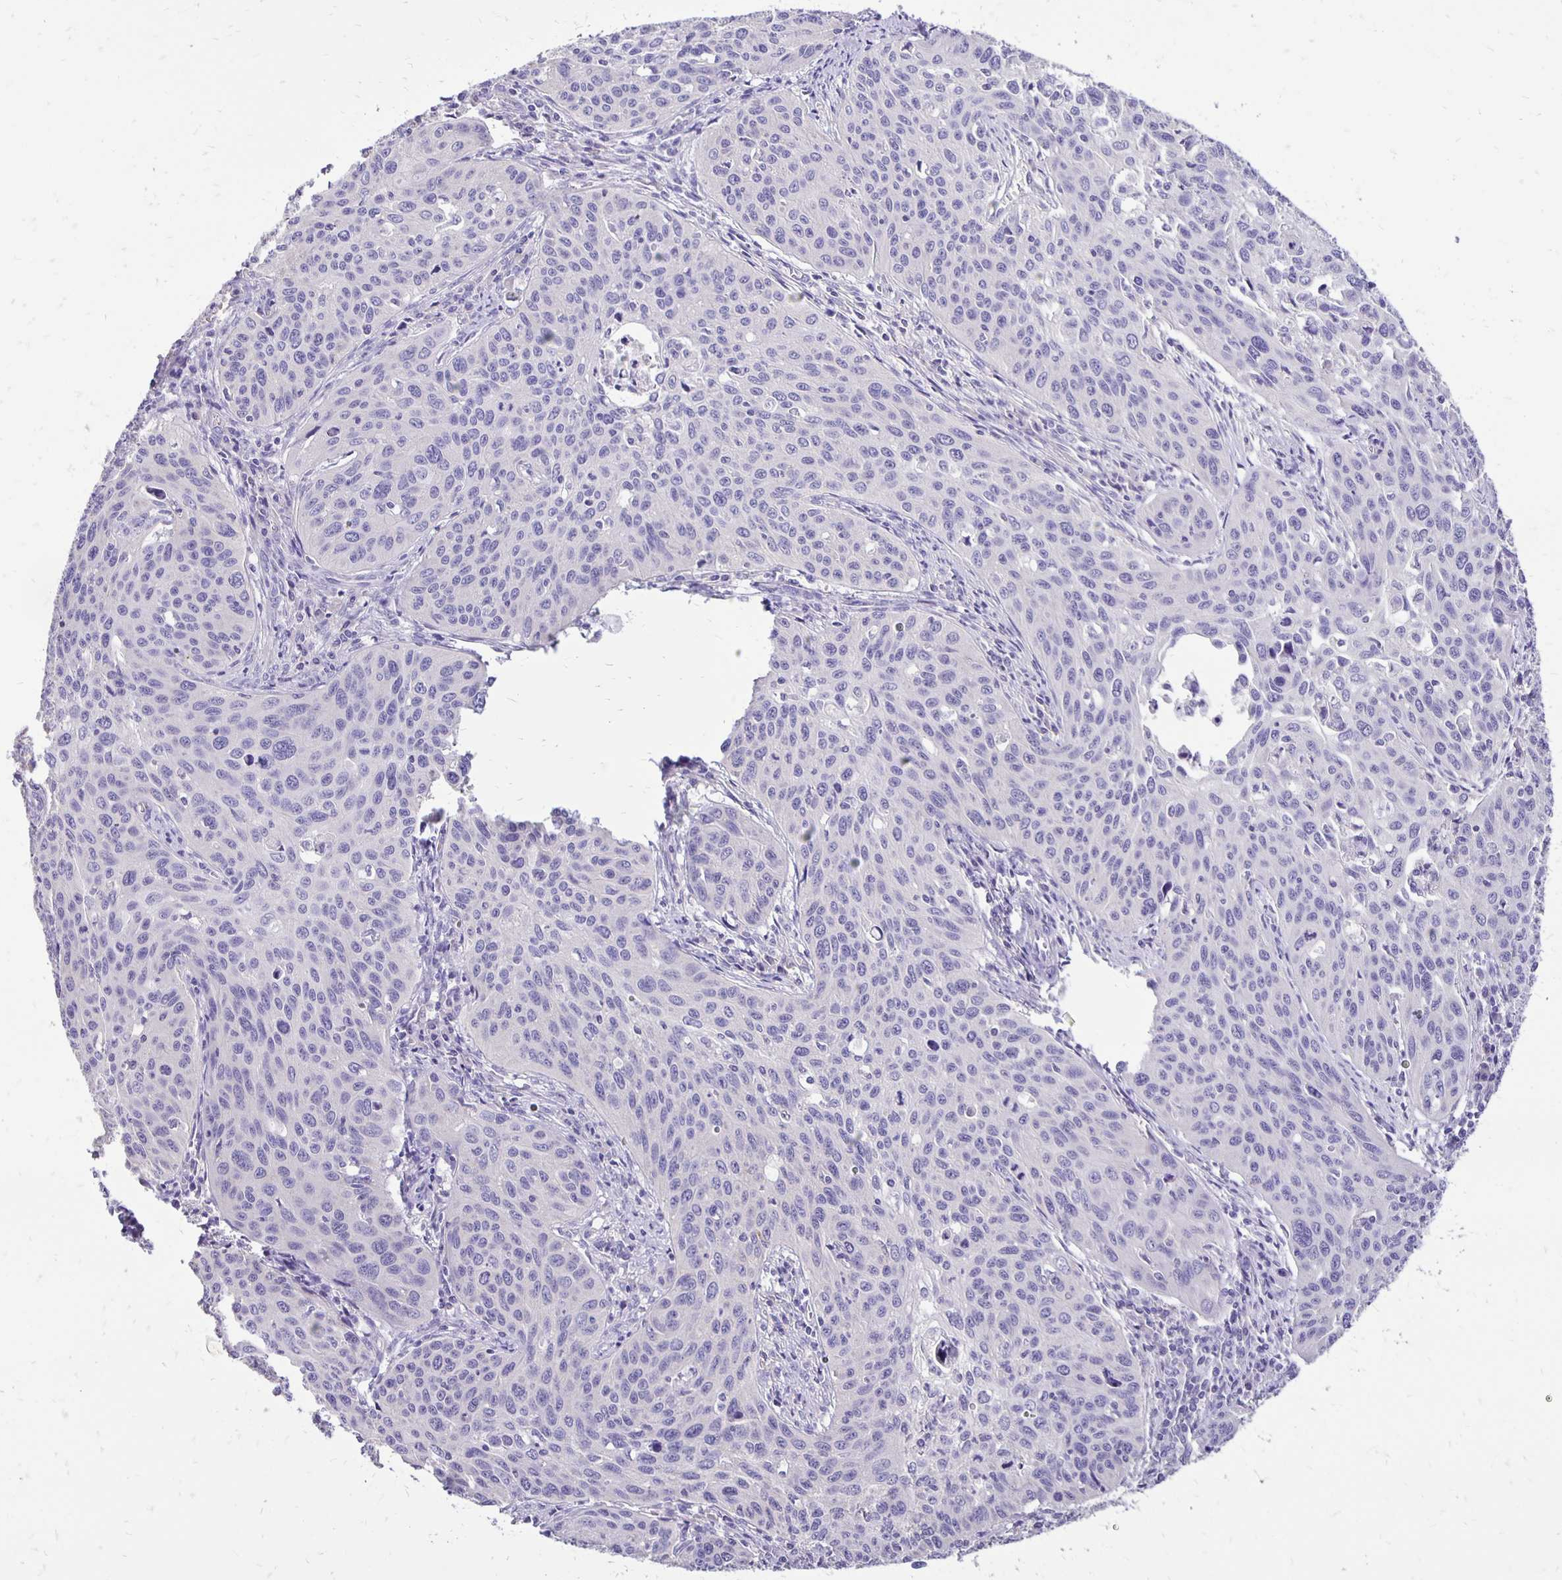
{"staining": {"intensity": "negative", "quantity": "none", "location": "none"}, "tissue": "cervical cancer", "cell_type": "Tumor cells", "image_type": "cancer", "snomed": [{"axis": "morphology", "description": "Squamous cell carcinoma, NOS"}, {"axis": "topography", "description": "Cervix"}], "caption": "DAB immunohistochemical staining of human cervical cancer exhibits no significant expression in tumor cells.", "gene": "ANKRD45", "patient": {"sex": "female", "age": 31}}